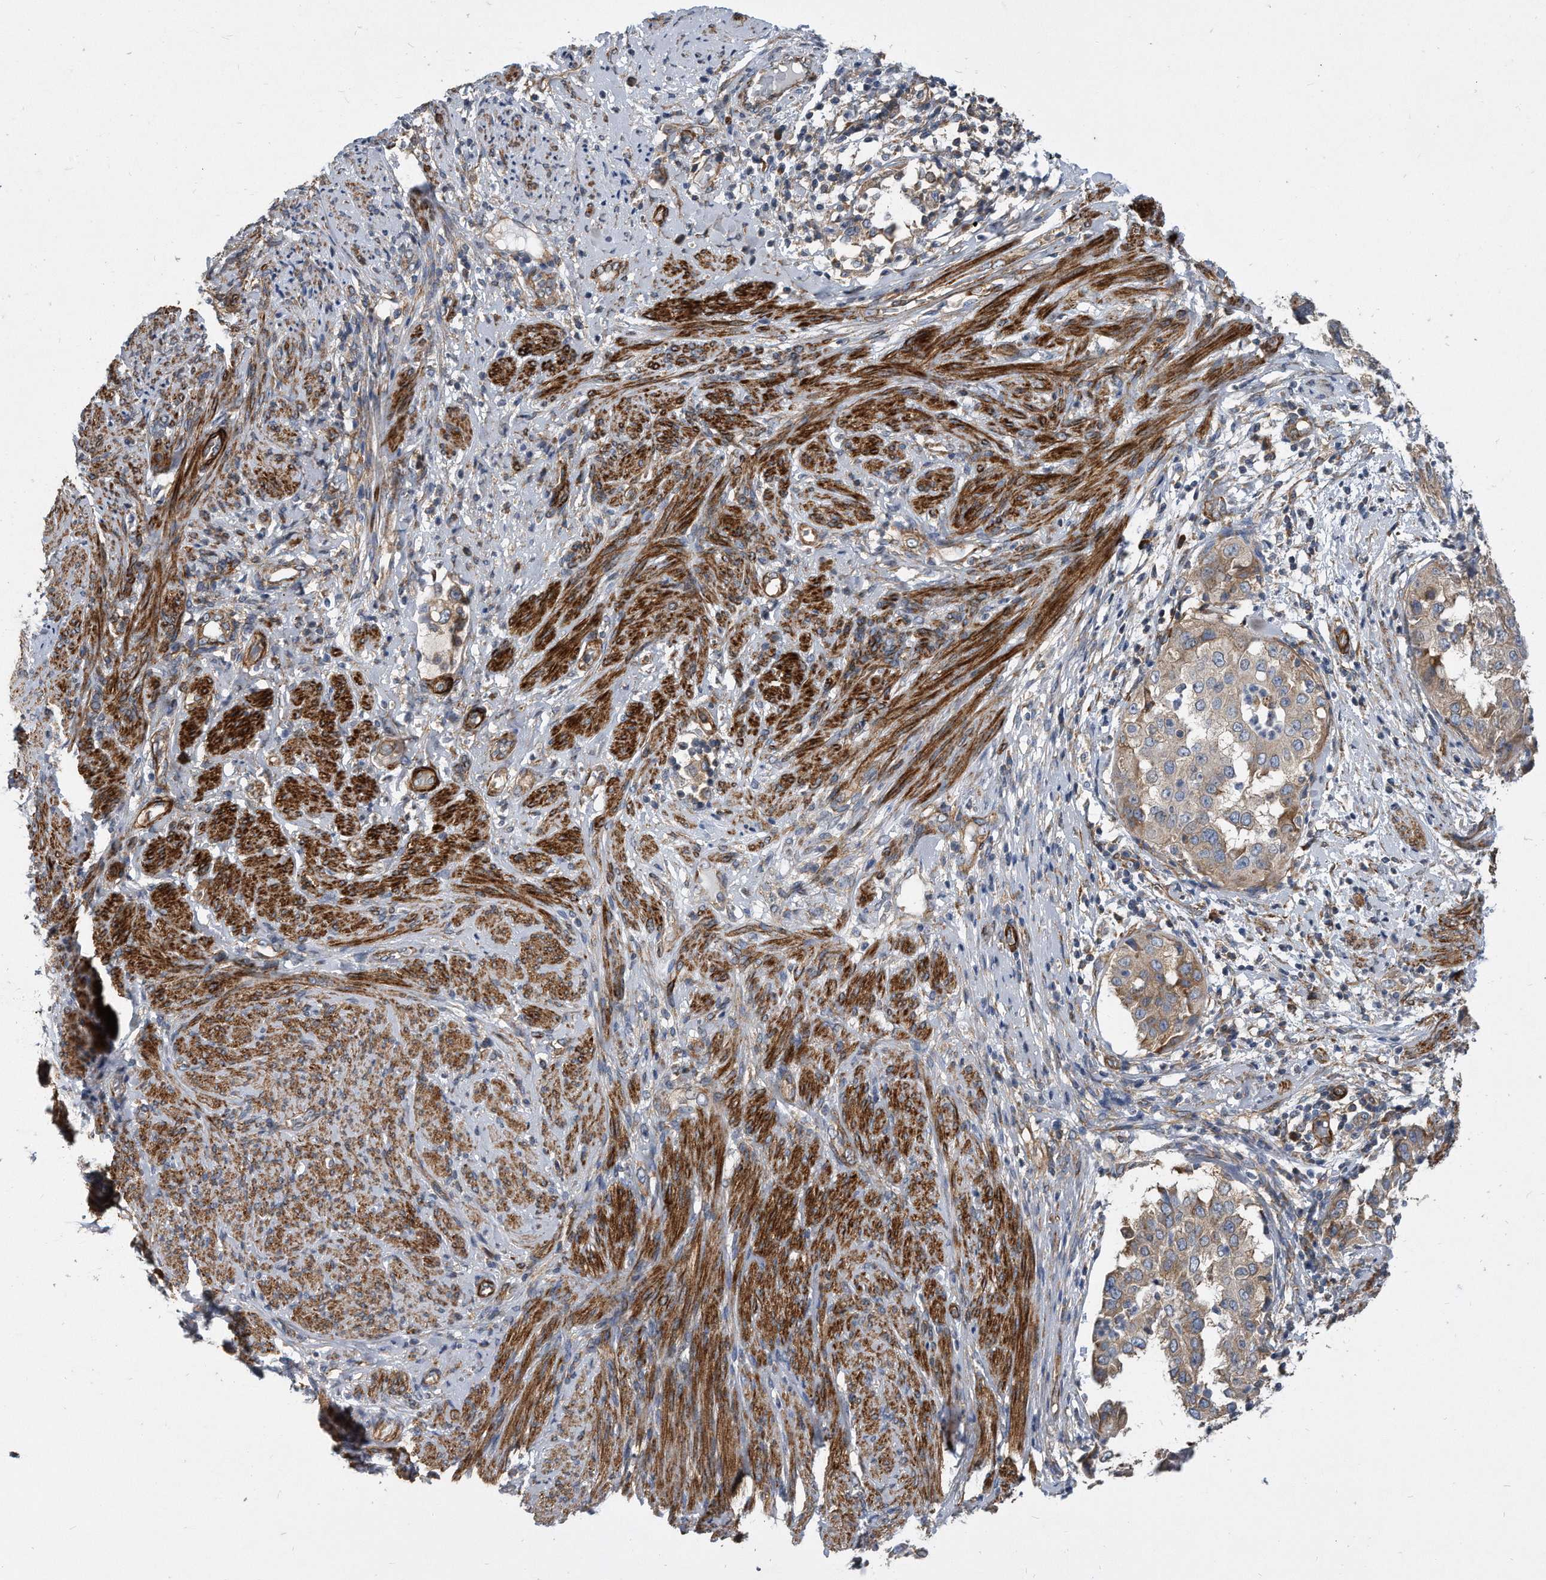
{"staining": {"intensity": "weak", "quantity": "25%-75%", "location": "cytoplasmic/membranous"}, "tissue": "endometrial cancer", "cell_type": "Tumor cells", "image_type": "cancer", "snomed": [{"axis": "morphology", "description": "Adenocarcinoma, NOS"}, {"axis": "topography", "description": "Endometrium"}], "caption": "Endometrial cancer (adenocarcinoma) was stained to show a protein in brown. There is low levels of weak cytoplasmic/membranous staining in approximately 25%-75% of tumor cells.", "gene": "EIF2B4", "patient": {"sex": "female", "age": 85}}